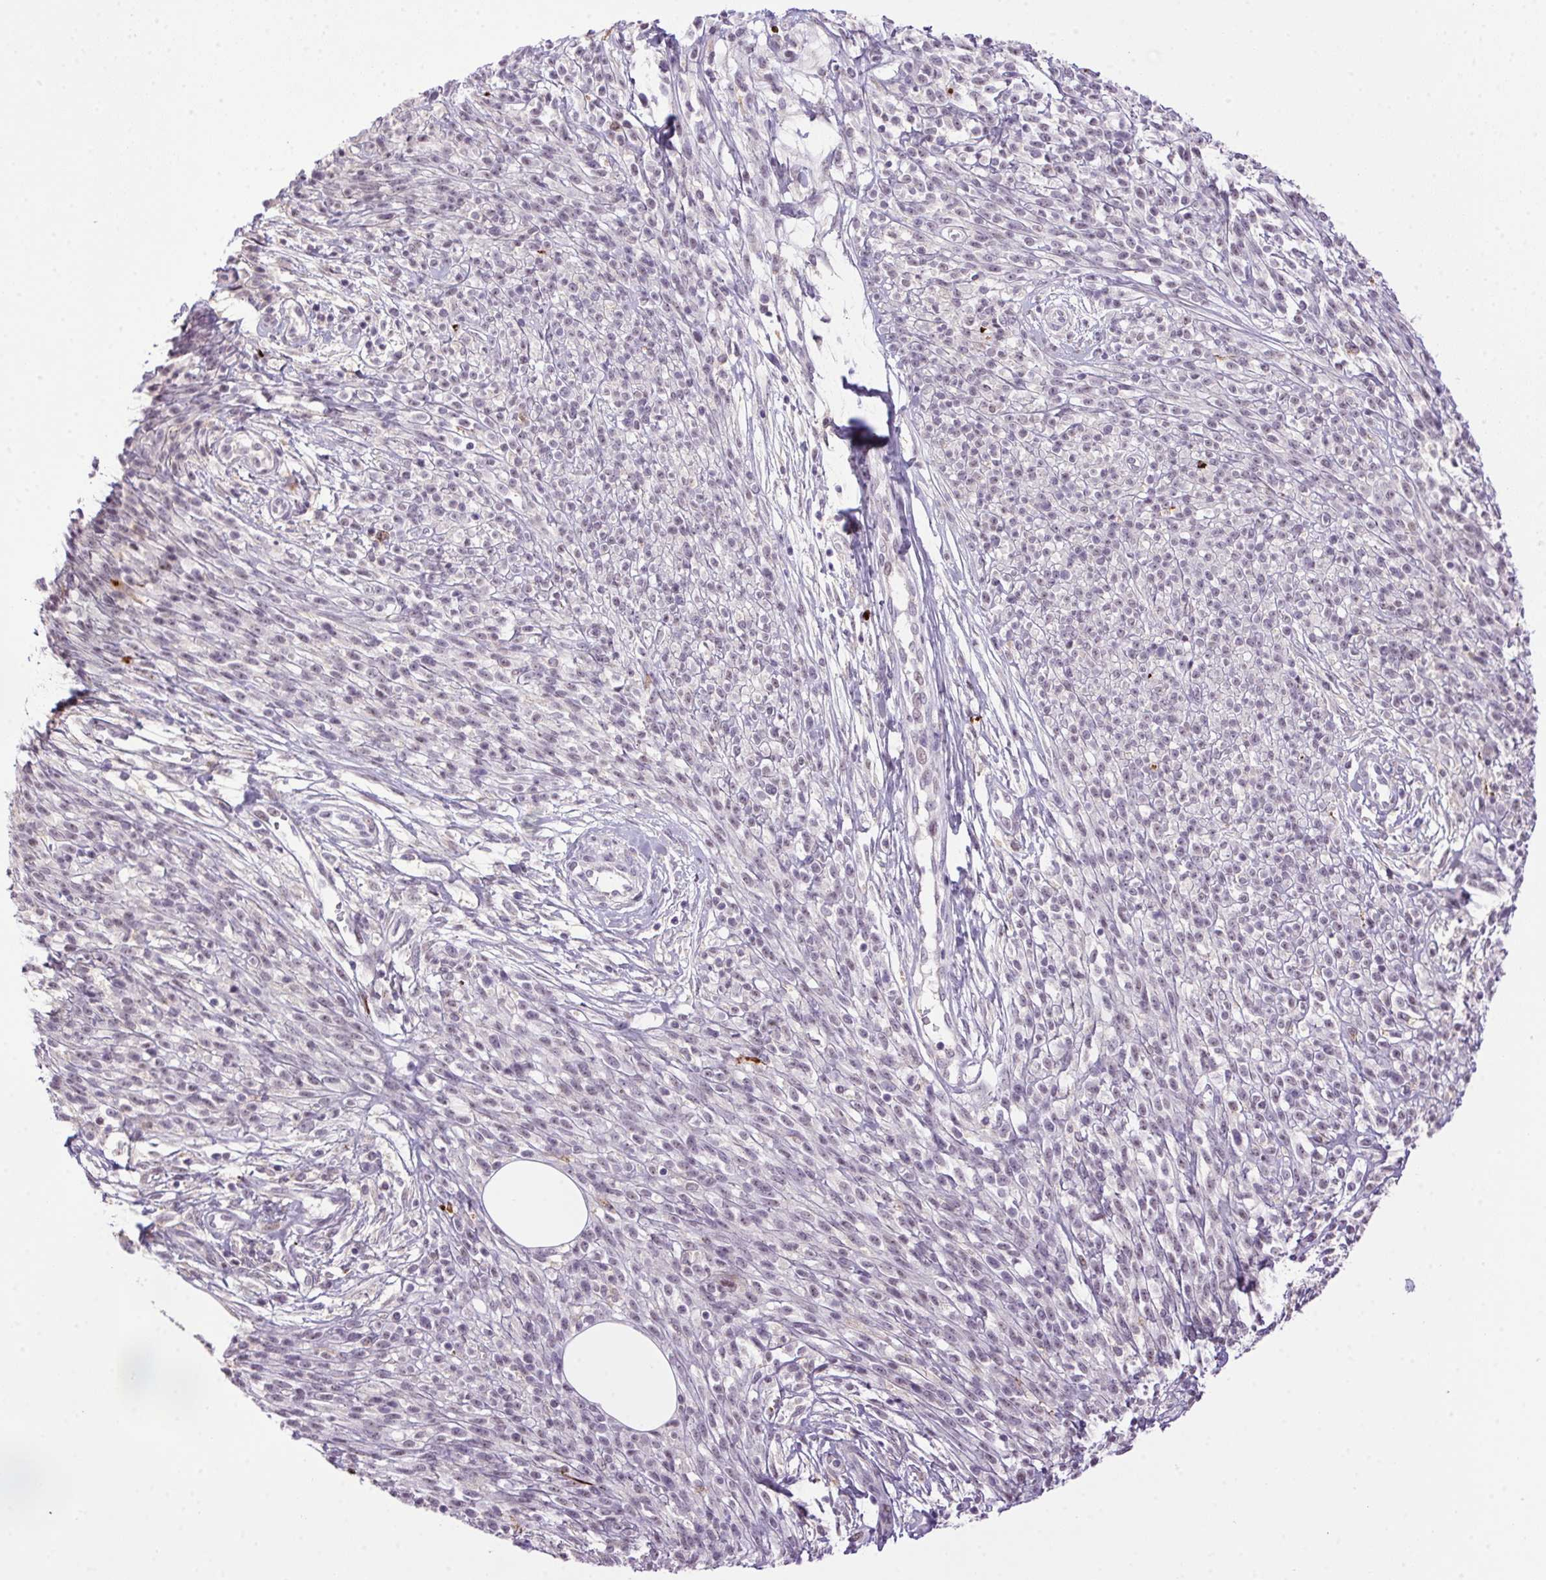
{"staining": {"intensity": "negative", "quantity": "none", "location": "none"}, "tissue": "melanoma", "cell_type": "Tumor cells", "image_type": "cancer", "snomed": [{"axis": "morphology", "description": "Malignant melanoma, NOS"}, {"axis": "topography", "description": "Skin"}, {"axis": "topography", "description": "Skin of trunk"}], "caption": "DAB immunohistochemical staining of human malignant melanoma exhibits no significant positivity in tumor cells.", "gene": "LRRTM1", "patient": {"sex": "male", "age": 74}}